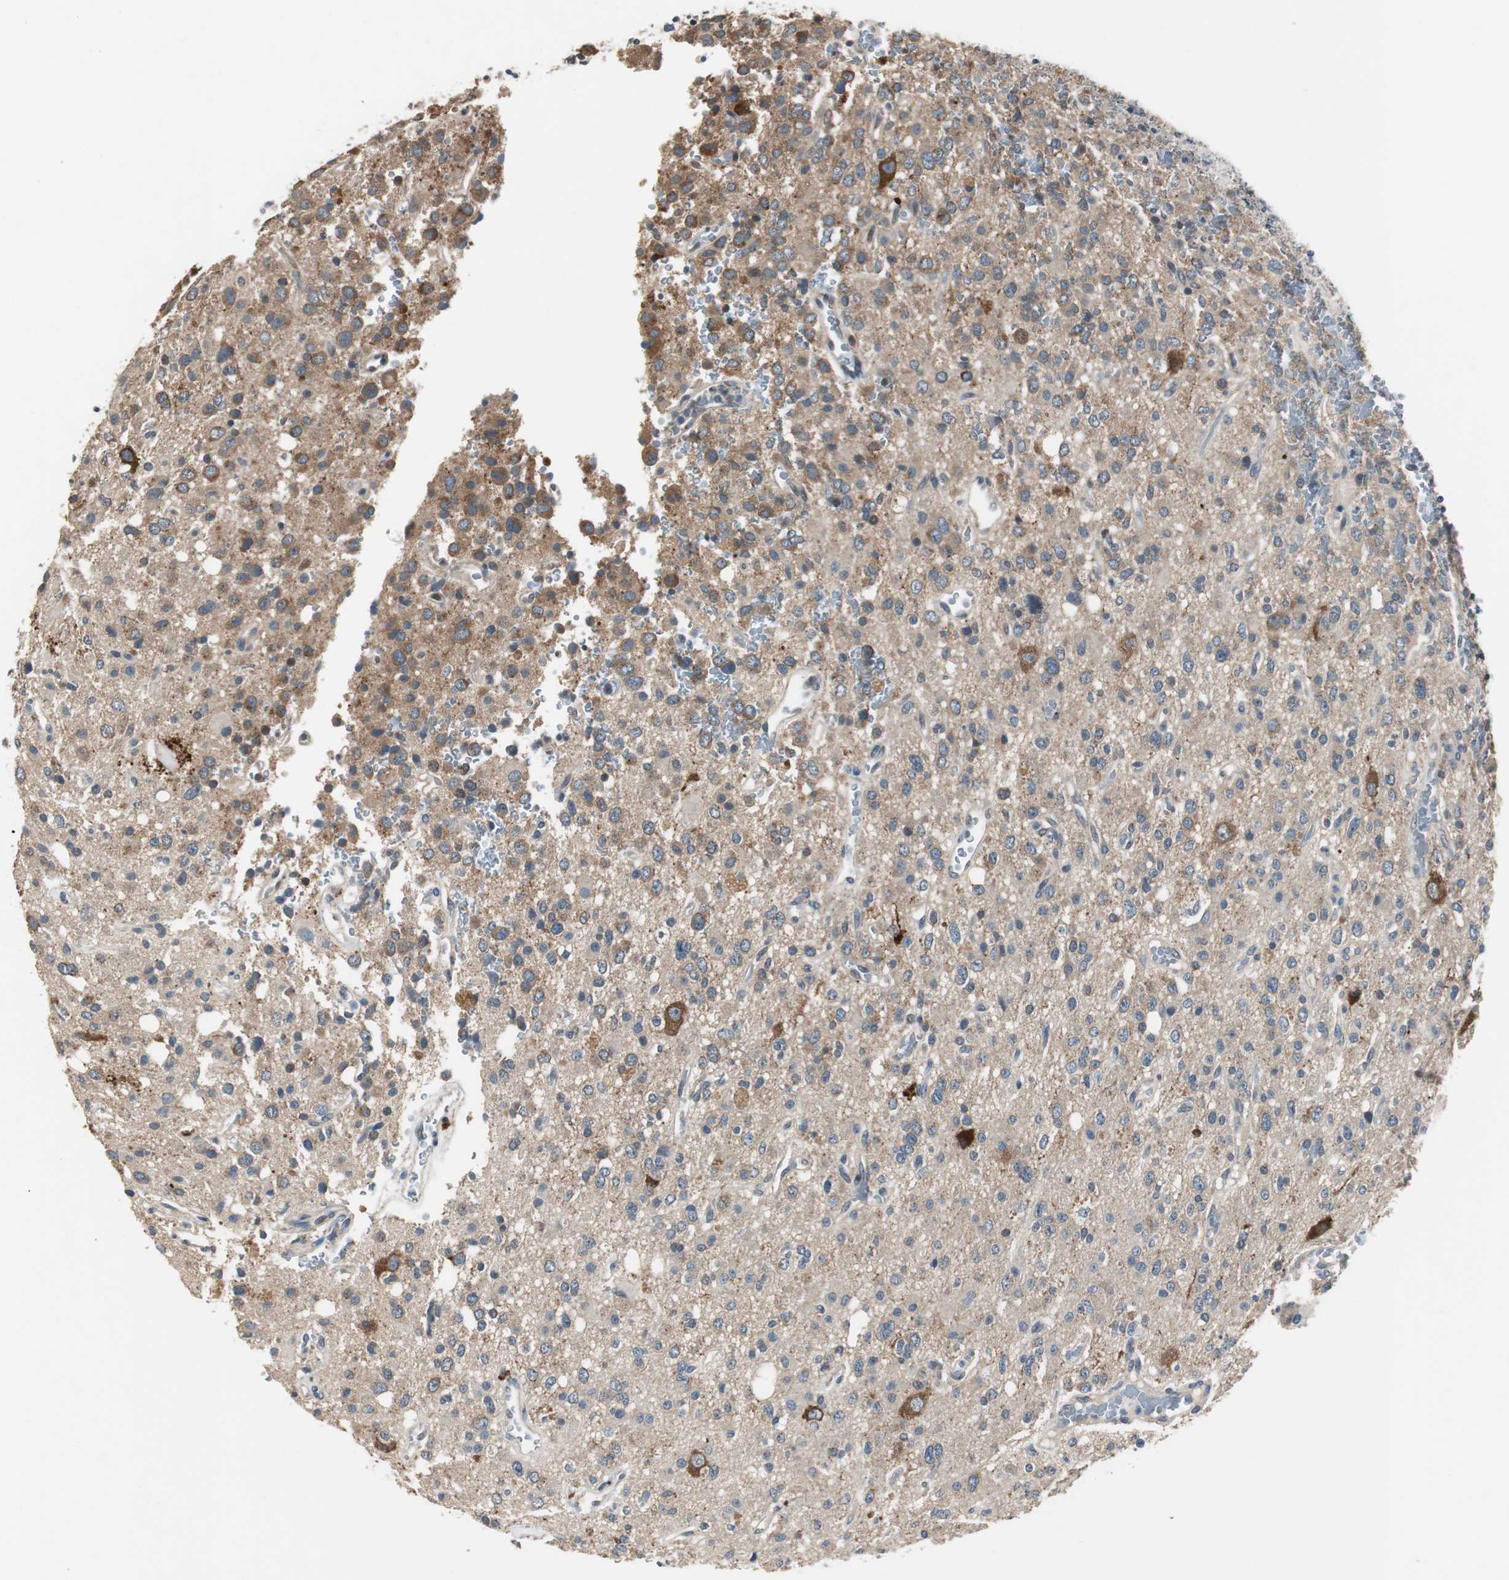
{"staining": {"intensity": "moderate", "quantity": "25%-75%", "location": "cytoplasmic/membranous"}, "tissue": "glioma", "cell_type": "Tumor cells", "image_type": "cancer", "snomed": [{"axis": "morphology", "description": "Glioma, malignant, High grade"}, {"axis": "topography", "description": "Brain"}], "caption": "Immunohistochemical staining of glioma shows medium levels of moderate cytoplasmic/membranous staining in approximately 25%-75% of tumor cells.", "gene": "PTPRN2", "patient": {"sex": "male", "age": 47}}